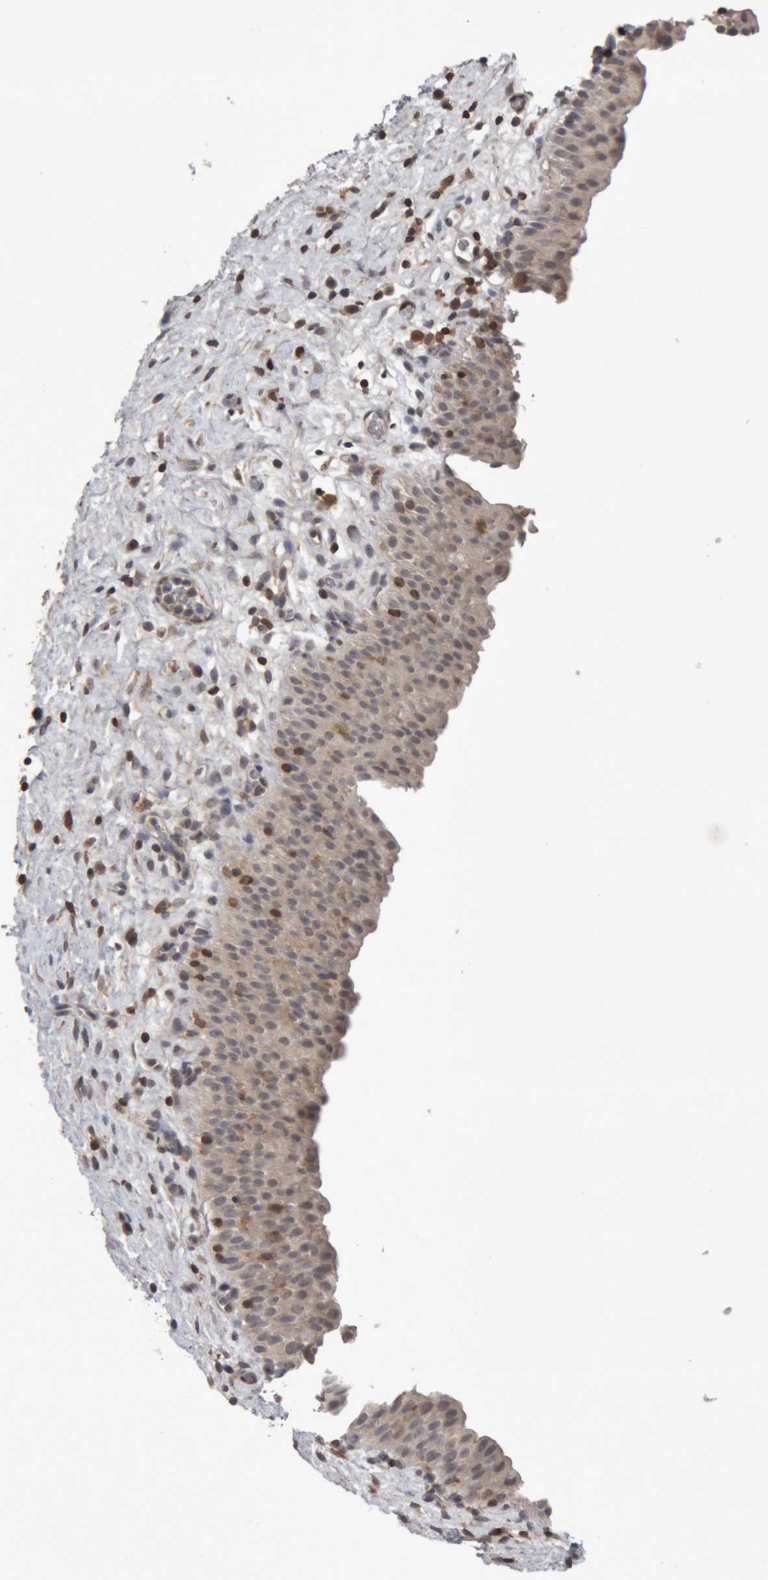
{"staining": {"intensity": "weak", "quantity": "25%-75%", "location": "cytoplasmic/membranous,nuclear"}, "tissue": "urinary bladder", "cell_type": "Urothelial cells", "image_type": "normal", "snomed": [{"axis": "morphology", "description": "Normal tissue, NOS"}, {"axis": "topography", "description": "Urinary bladder"}], "caption": "Immunohistochemical staining of normal human urinary bladder exhibits low levels of weak cytoplasmic/membranous,nuclear staining in about 25%-75% of urothelial cells. Nuclei are stained in blue.", "gene": "NFATC2", "patient": {"sex": "male", "age": 82}}